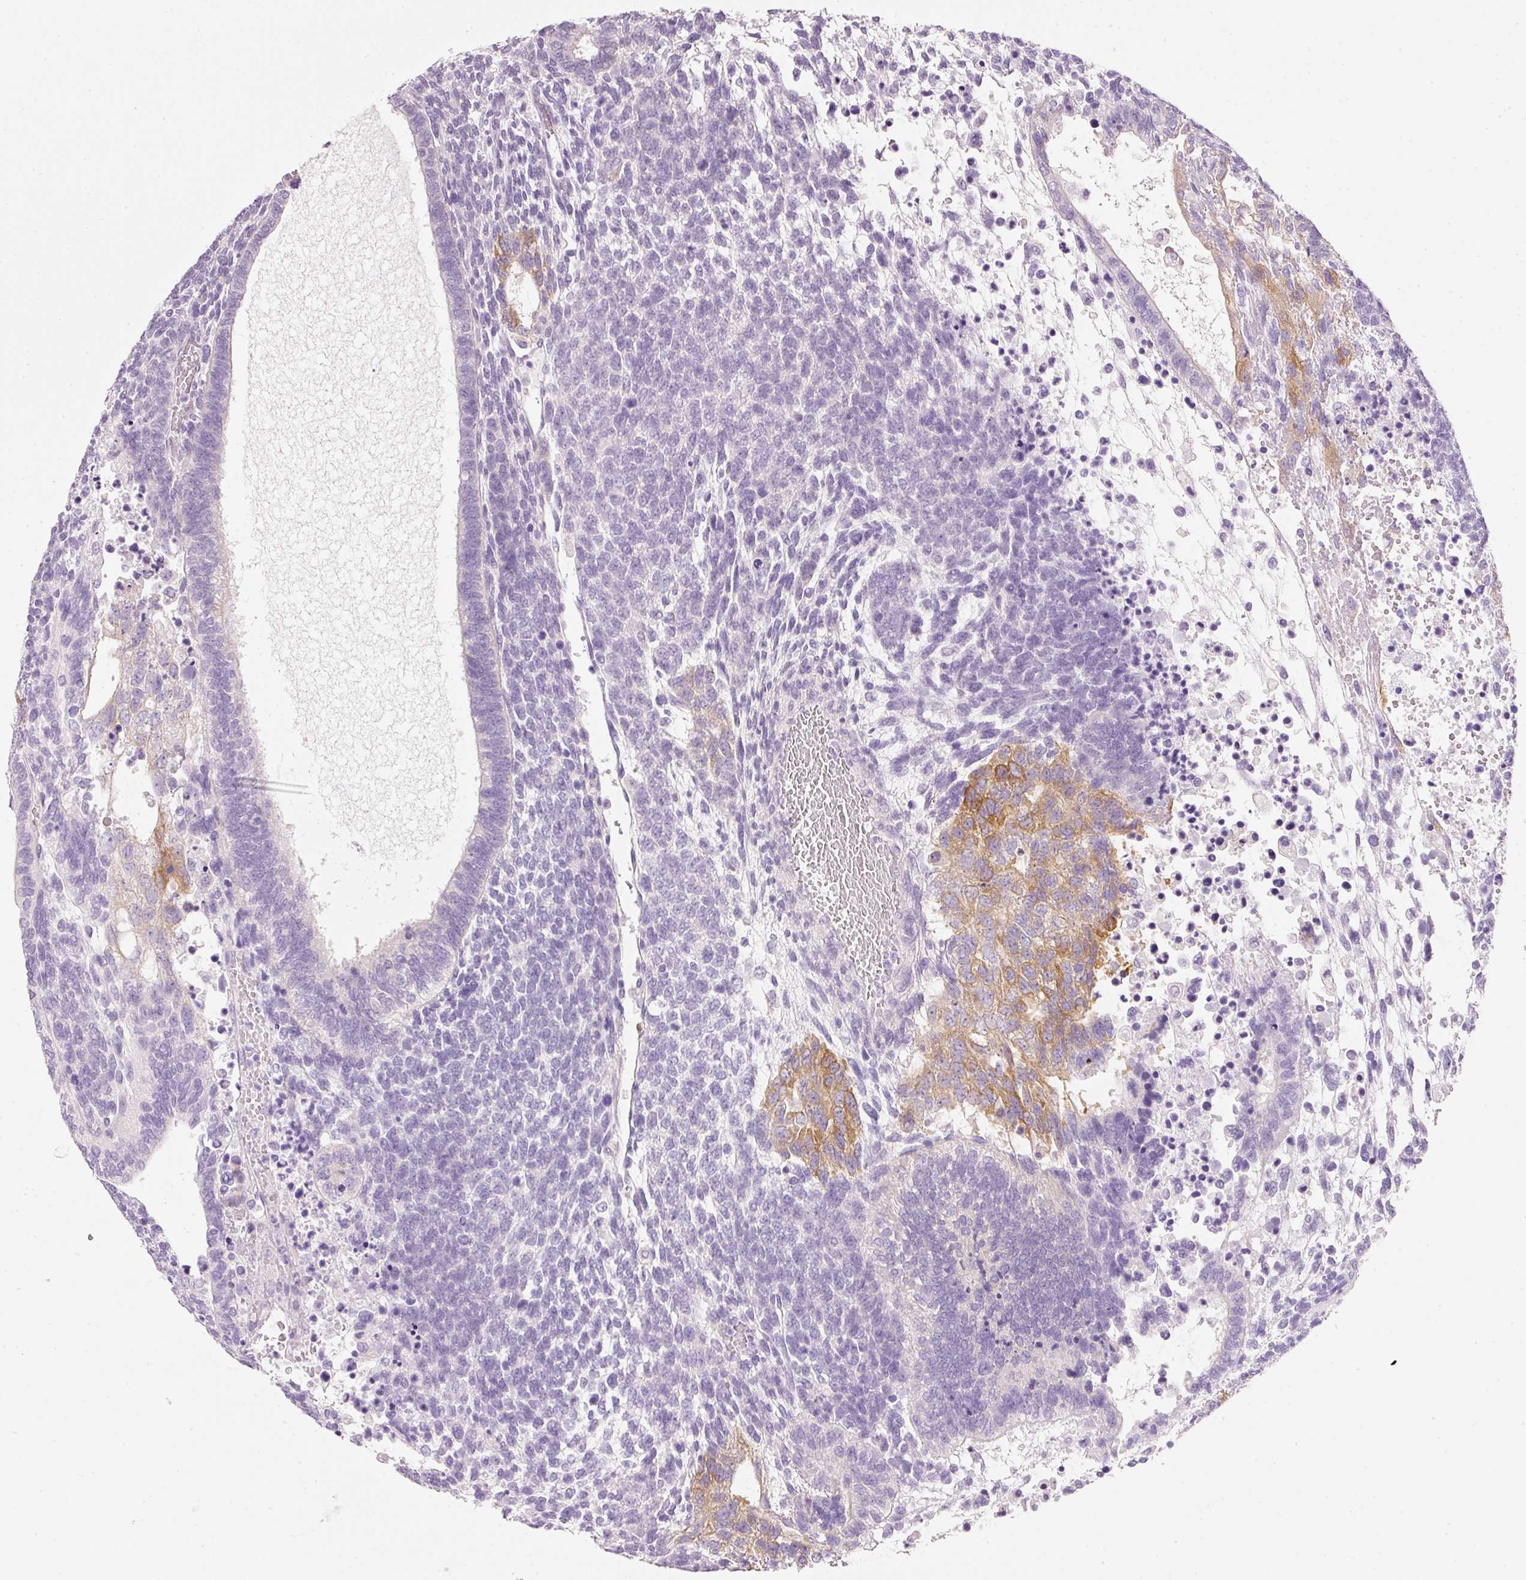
{"staining": {"intensity": "moderate", "quantity": "25%-75%", "location": "cytoplasmic/membranous"}, "tissue": "testis cancer", "cell_type": "Tumor cells", "image_type": "cancer", "snomed": [{"axis": "morphology", "description": "Carcinoma, Embryonal, NOS"}, {"axis": "topography", "description": "Testis"}], "caption": "IHC staining of embryonal carcinoma (testis), which exhibits medium levels of moderate cytoplasmic/membranous staining in about 25%-75% of tumor cells indicating moderate cytoplasmic/membranous protein positivity. The staining was performed using DAB (brown) for protein detection and nuclei were counterstained in hematoxylin (blue).", "gene": "PDXDC1", "patient": {"sex": "male", "age": 23}}